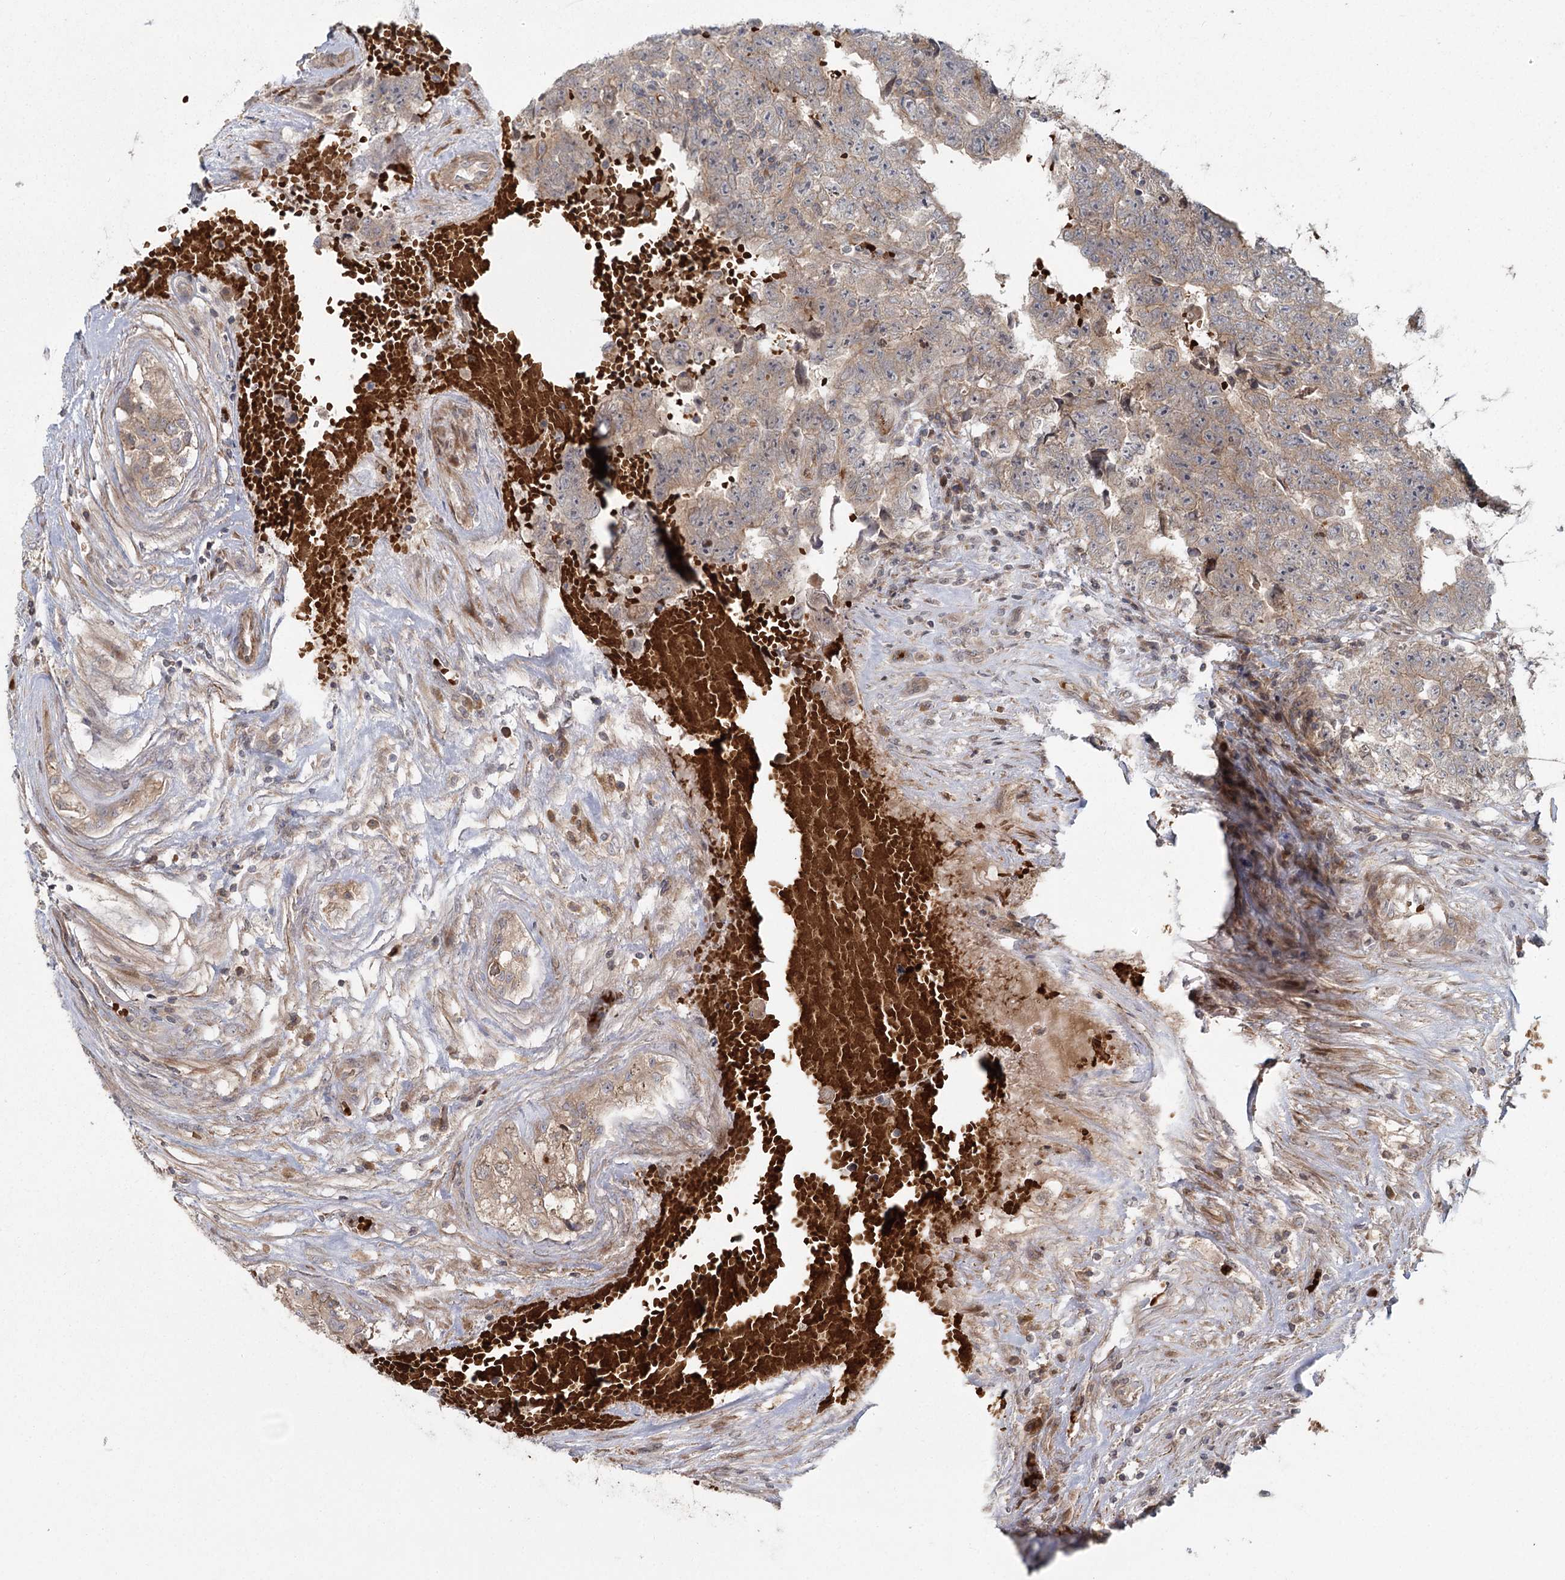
{"staining": {"intensity": "weak", "quantity": "<25%", "location": "cytoplasmic/membranous"}, "tissue": "testis cancer", "cell_type": "Tumor cells", "image_type": "cancer", "snomed": [{"axis": "morphology", "description": "Carcinoma, Embryonal, NOS"}, {"axis": "topography", "description": "Testis"}], "caption": "The image demonstrates no staining of tumor cells in testis cancer.", "gene": "RAPGEF6", "patient": {"sex": "male", "age": 25}}